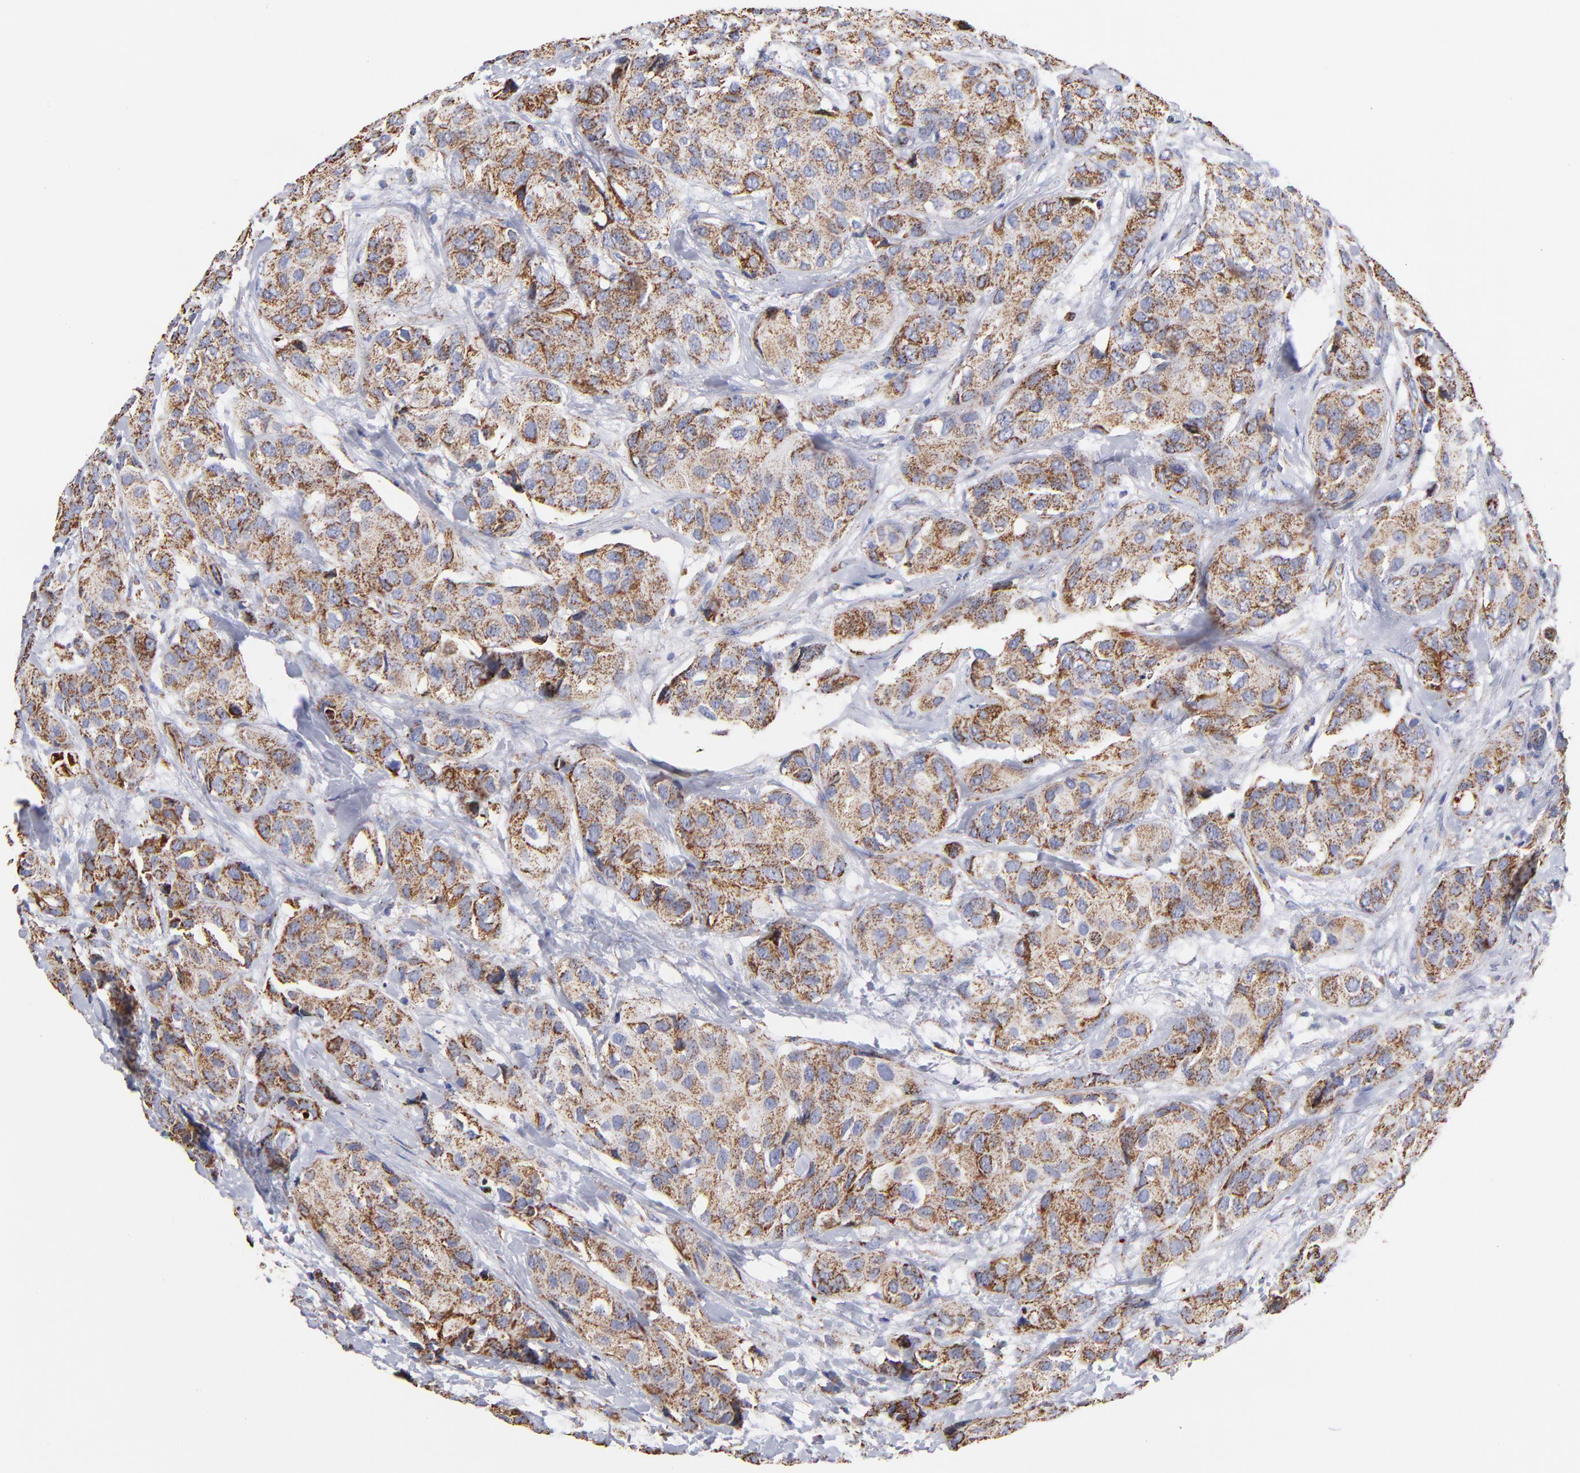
{"staining": {"intensity": "strong", "quantity": ">75%", "location": "cytoplasmic/membranous"}, "tissue": "breast cancer", "cell_type": "Tumor cells", "image_type": "cancer", "snomed": [{"axis": "morphology", "description": "Duct carcinoma"}, {"axis": "topography", "description": "Breast"}], "caption": "Immunohistochemical staining of breast cancer (infiltrating ductal carcinoma) shows high levels of strong cytoplasmic/membranous expression in about >75% of tumor cells. (Brightfield microscopy of DAB IHC at high magnification).", "gene": "PHB1", "patient": {"sex": "female", "age": 68}}